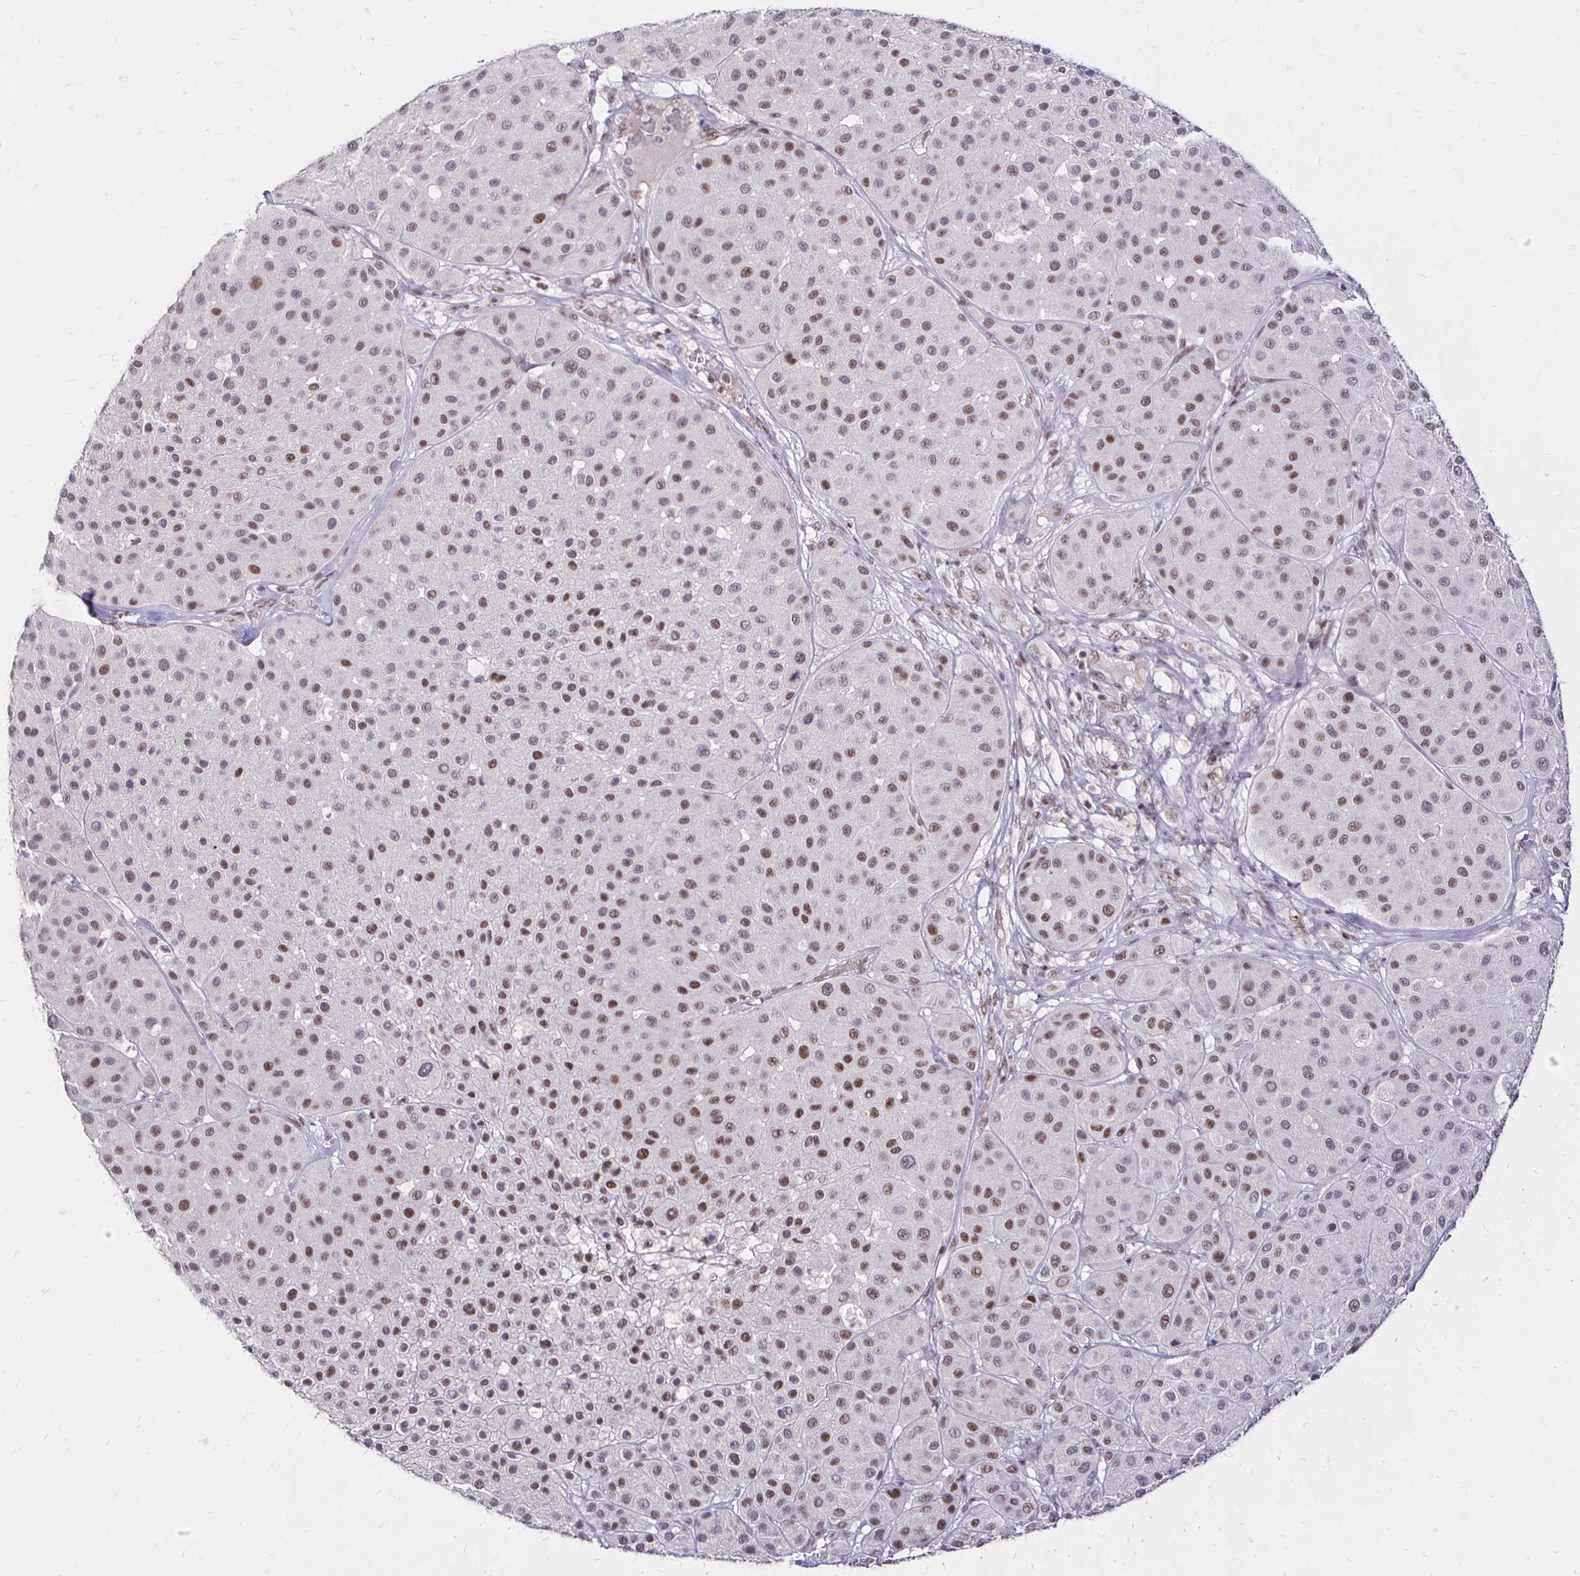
{"staining": {"intensity": "moderate", "quantity": ">75%", "location": "nuclear"}, "tissue": "melanoma", "cell_type": "Tumor cells", "image_type": "cancer", "snomed": [{"axis": "morphology", "description": "Malignant melanoma, Metastatic site"}, {"axis": "topography", "description": "Smooth muscle"}], "caption": "A brown stain shows moderate nuclear expression of a protein in human malignant melanoma (metastatic site) tumor cells.", "gene": "SIN3A", "patient": {"sex": "male", "age": 41}}